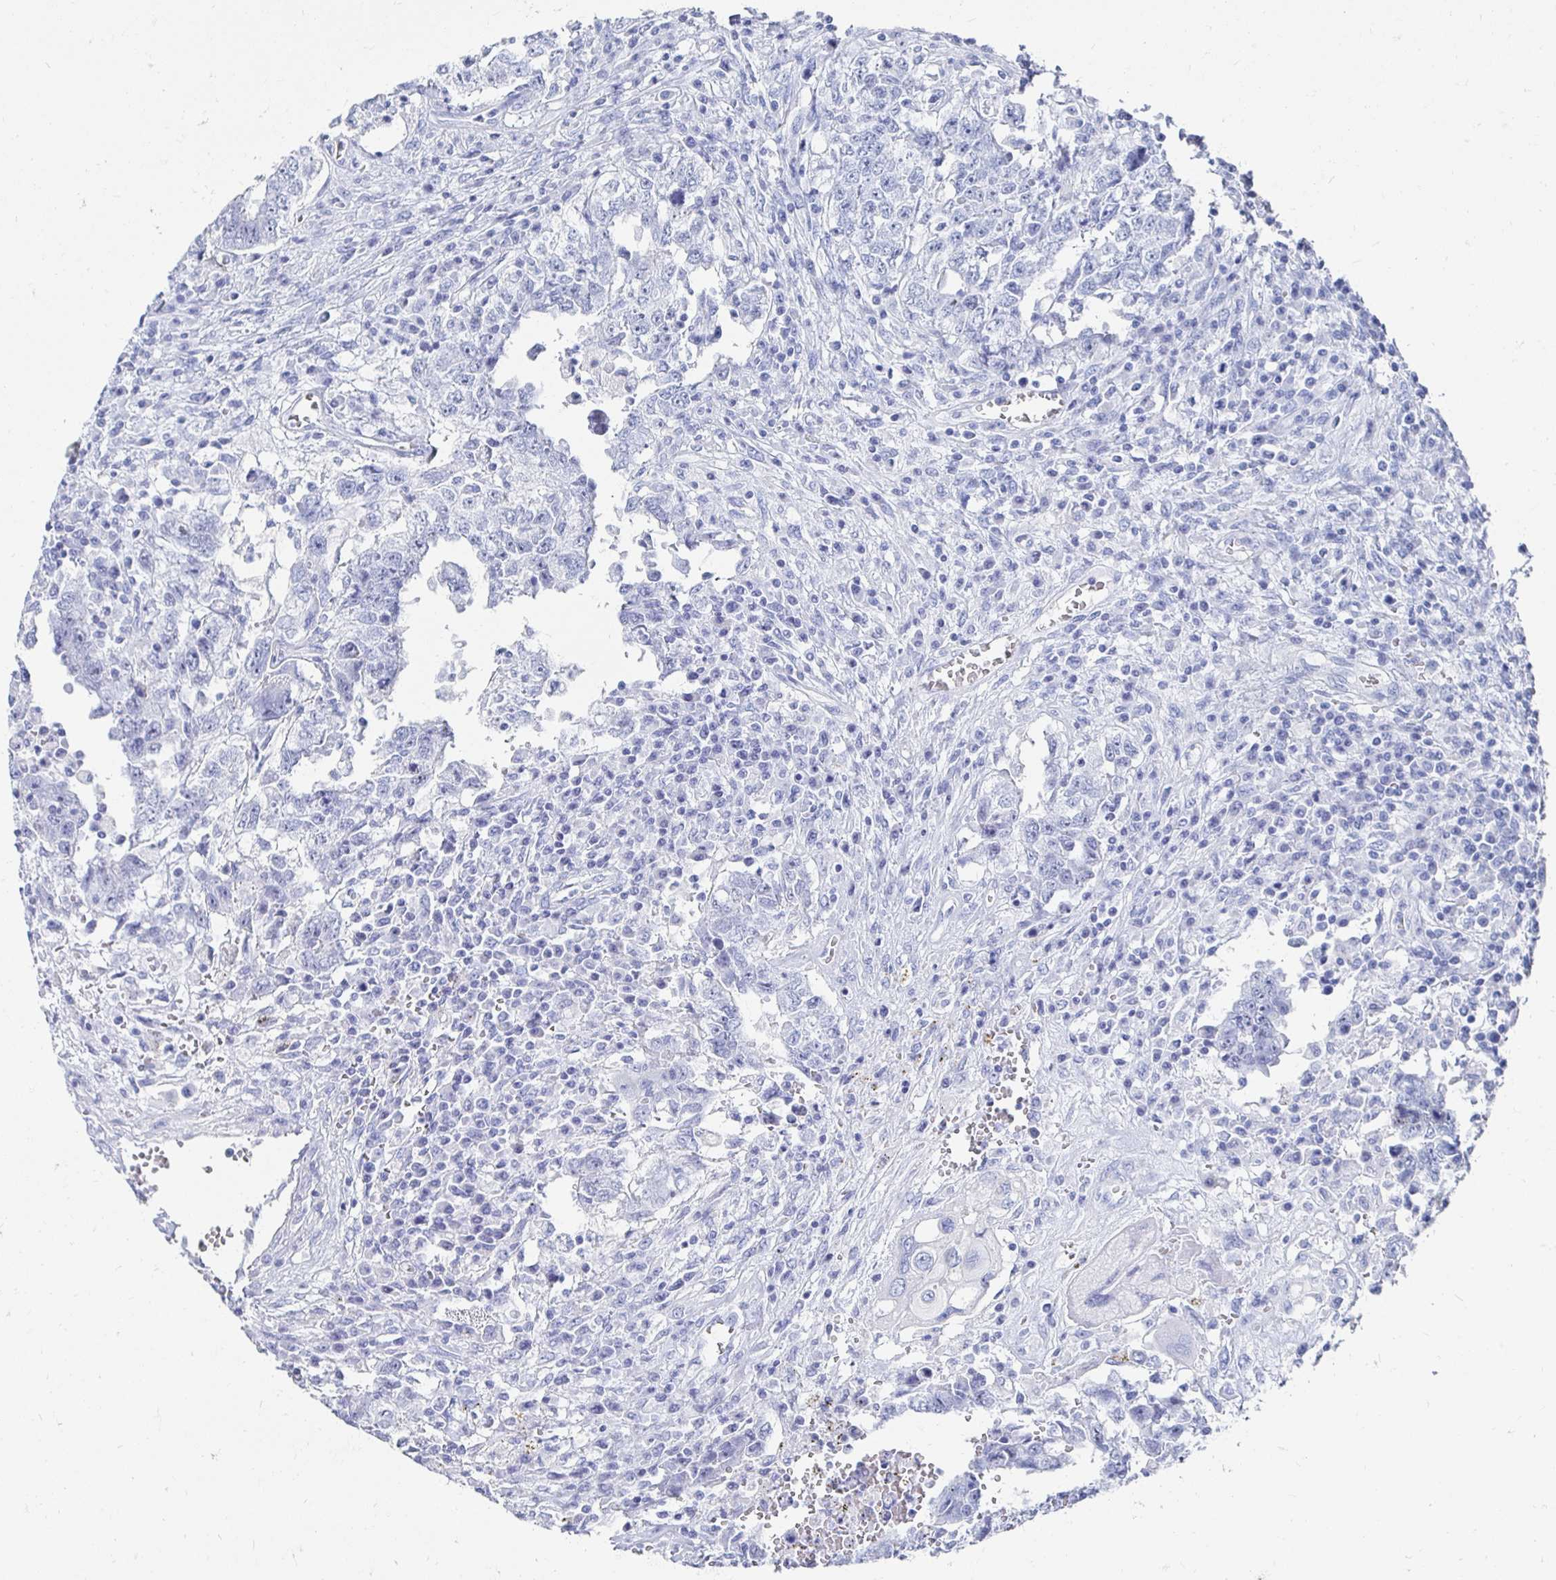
{"staining": {"intensity": "negative", "quantity": "none", "location": "none"}, "tissue": "testis cancer", "cell_type": "Tumor cells", "image_type": "cancer", "snomed": [{"axis": "morphology", "description": "Carcinoma, Embryonal, NOS"}, {"axis": "topography", "description": "Testis"}], "caption": "Testis cancer (embryonal carcinoma) was stained to show a protein in brown. There is no significant positivity in tumor cells. The staining is performed using DAB (3,3'-diaminobenzidine) brown chromogen with nuclei counter-stained in using hematoxylin.", "gene": "CST6", "patient": {"sex": "male", "age": 26}}